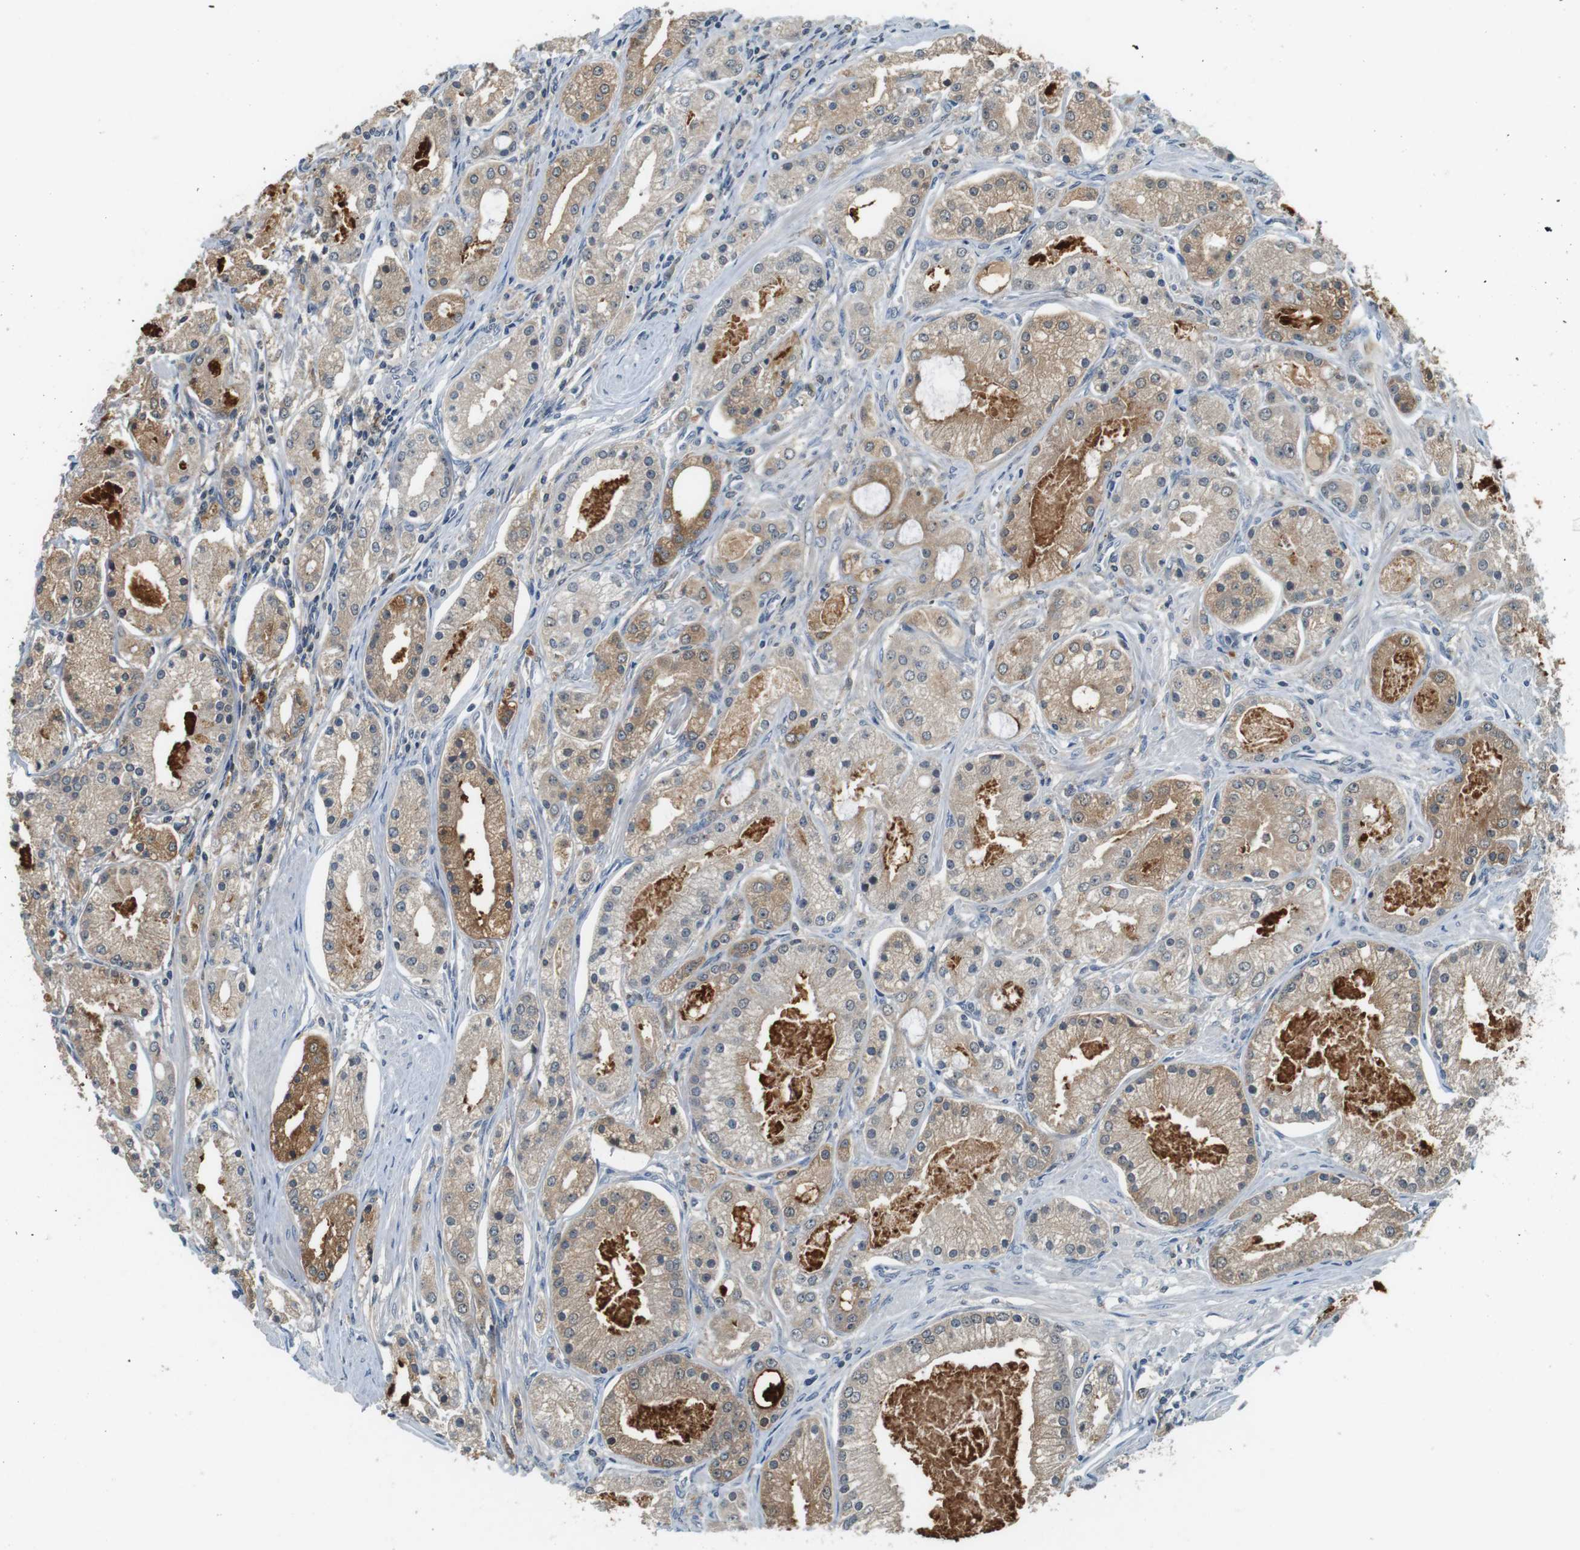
{"staining": {"intensity": "moderate", "quantity": ">75%", "location": "cytoplasmic/membranous"}, "tissue": "prostate cancer", "cell_type": "Tumor cells", "image_type": "cancer", "snomed": [{"axis": "morphology", "description": "Adenocarcinoma, High grade"}, {"axis": "topography", "description": "Prostate"}], "caption": "A brown stain labels moderate cytoplasmic/membranous positivity of a protein in prostate adenocarcinoma (high-grade) tumor cells.", "gene": "CDK14", "patient": {"sex": "male", "age": 66}}